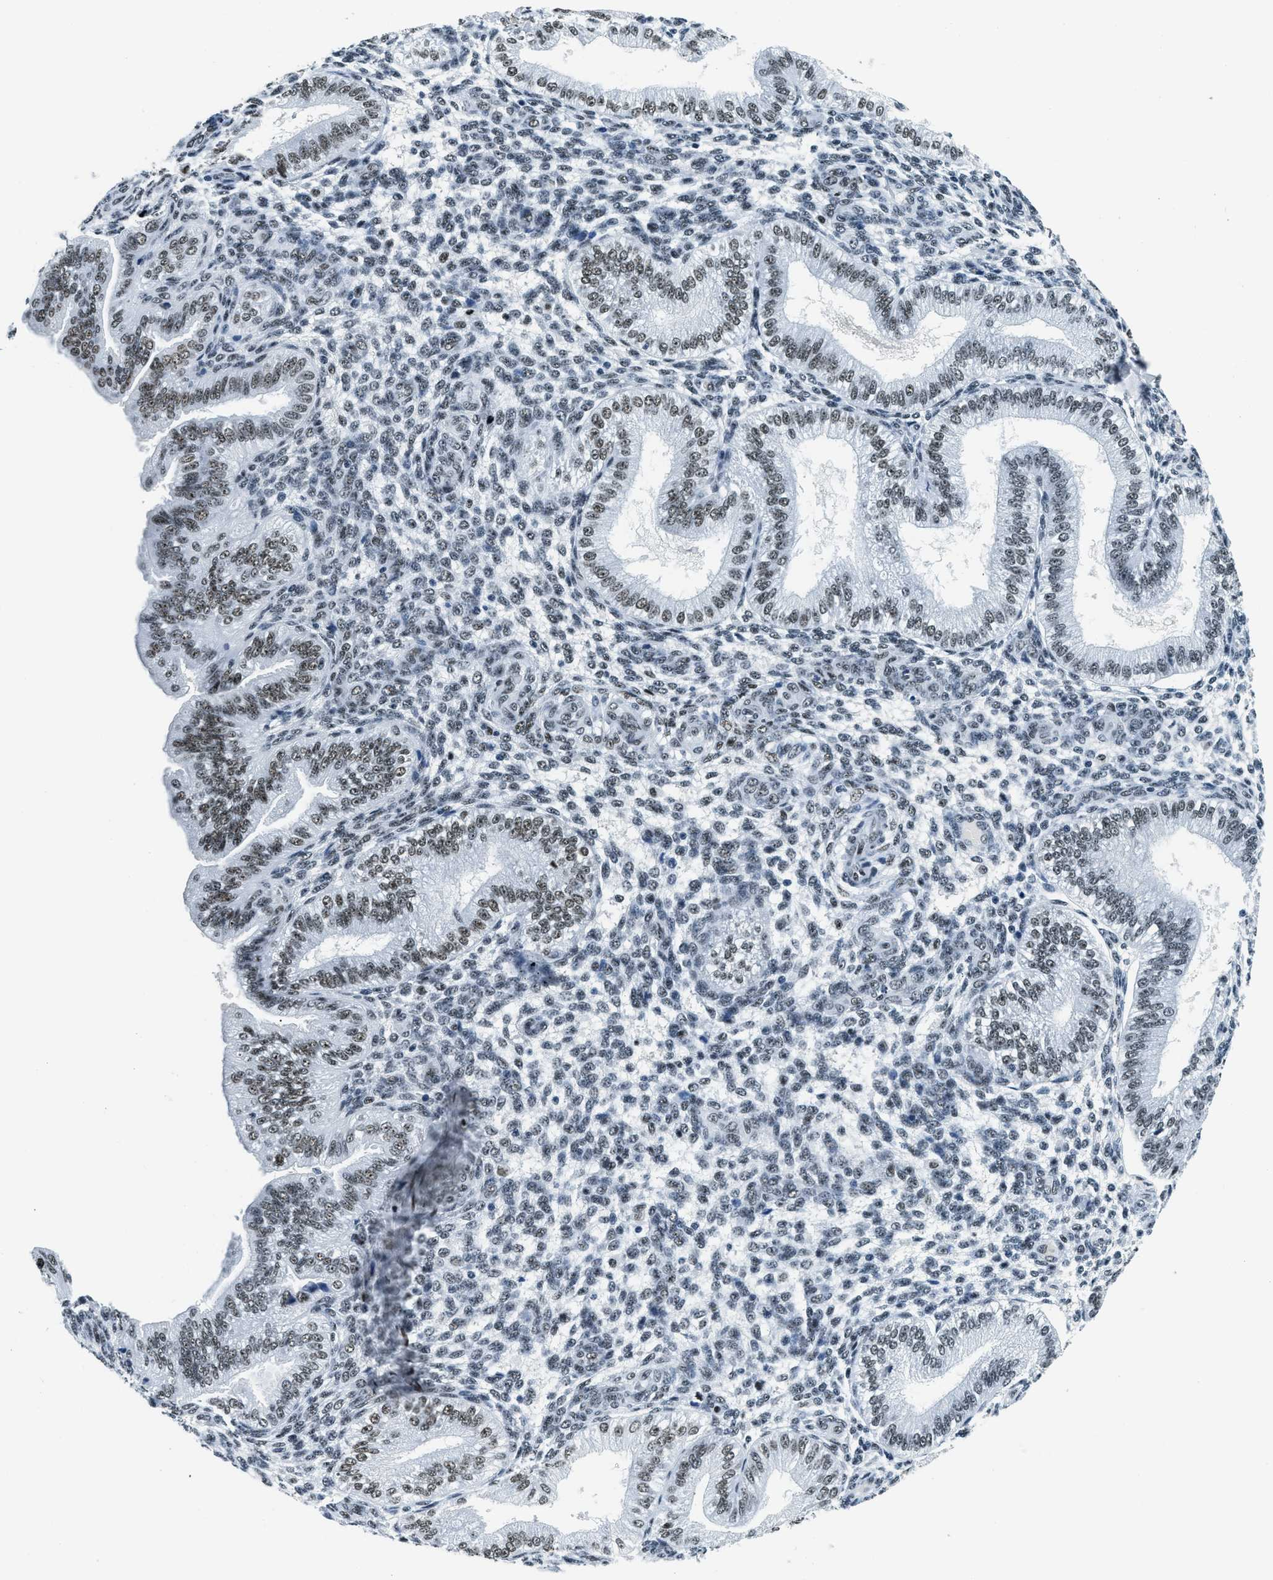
{"staining": {"intensity": "moderate", "quantity": "<25%", "location": "nuclear"}, "tissue": "endometrium", "cell_type": "Cells in endometrial stroma", "image_type": "normal", "snomed": [{"axis": "morphology", "description": "Normal tissue, NOS"}, {"axis": "topography", "description": "Endometrium"}], "caption": "Immunohistochemistry (IHC) of benign human endometrium demonstrates low levels of moderate nuclear positivity in about <25% of cells in endometrial stroma.", "gene": "TOP1", "patient": {"sex": "female", "age": 39}}